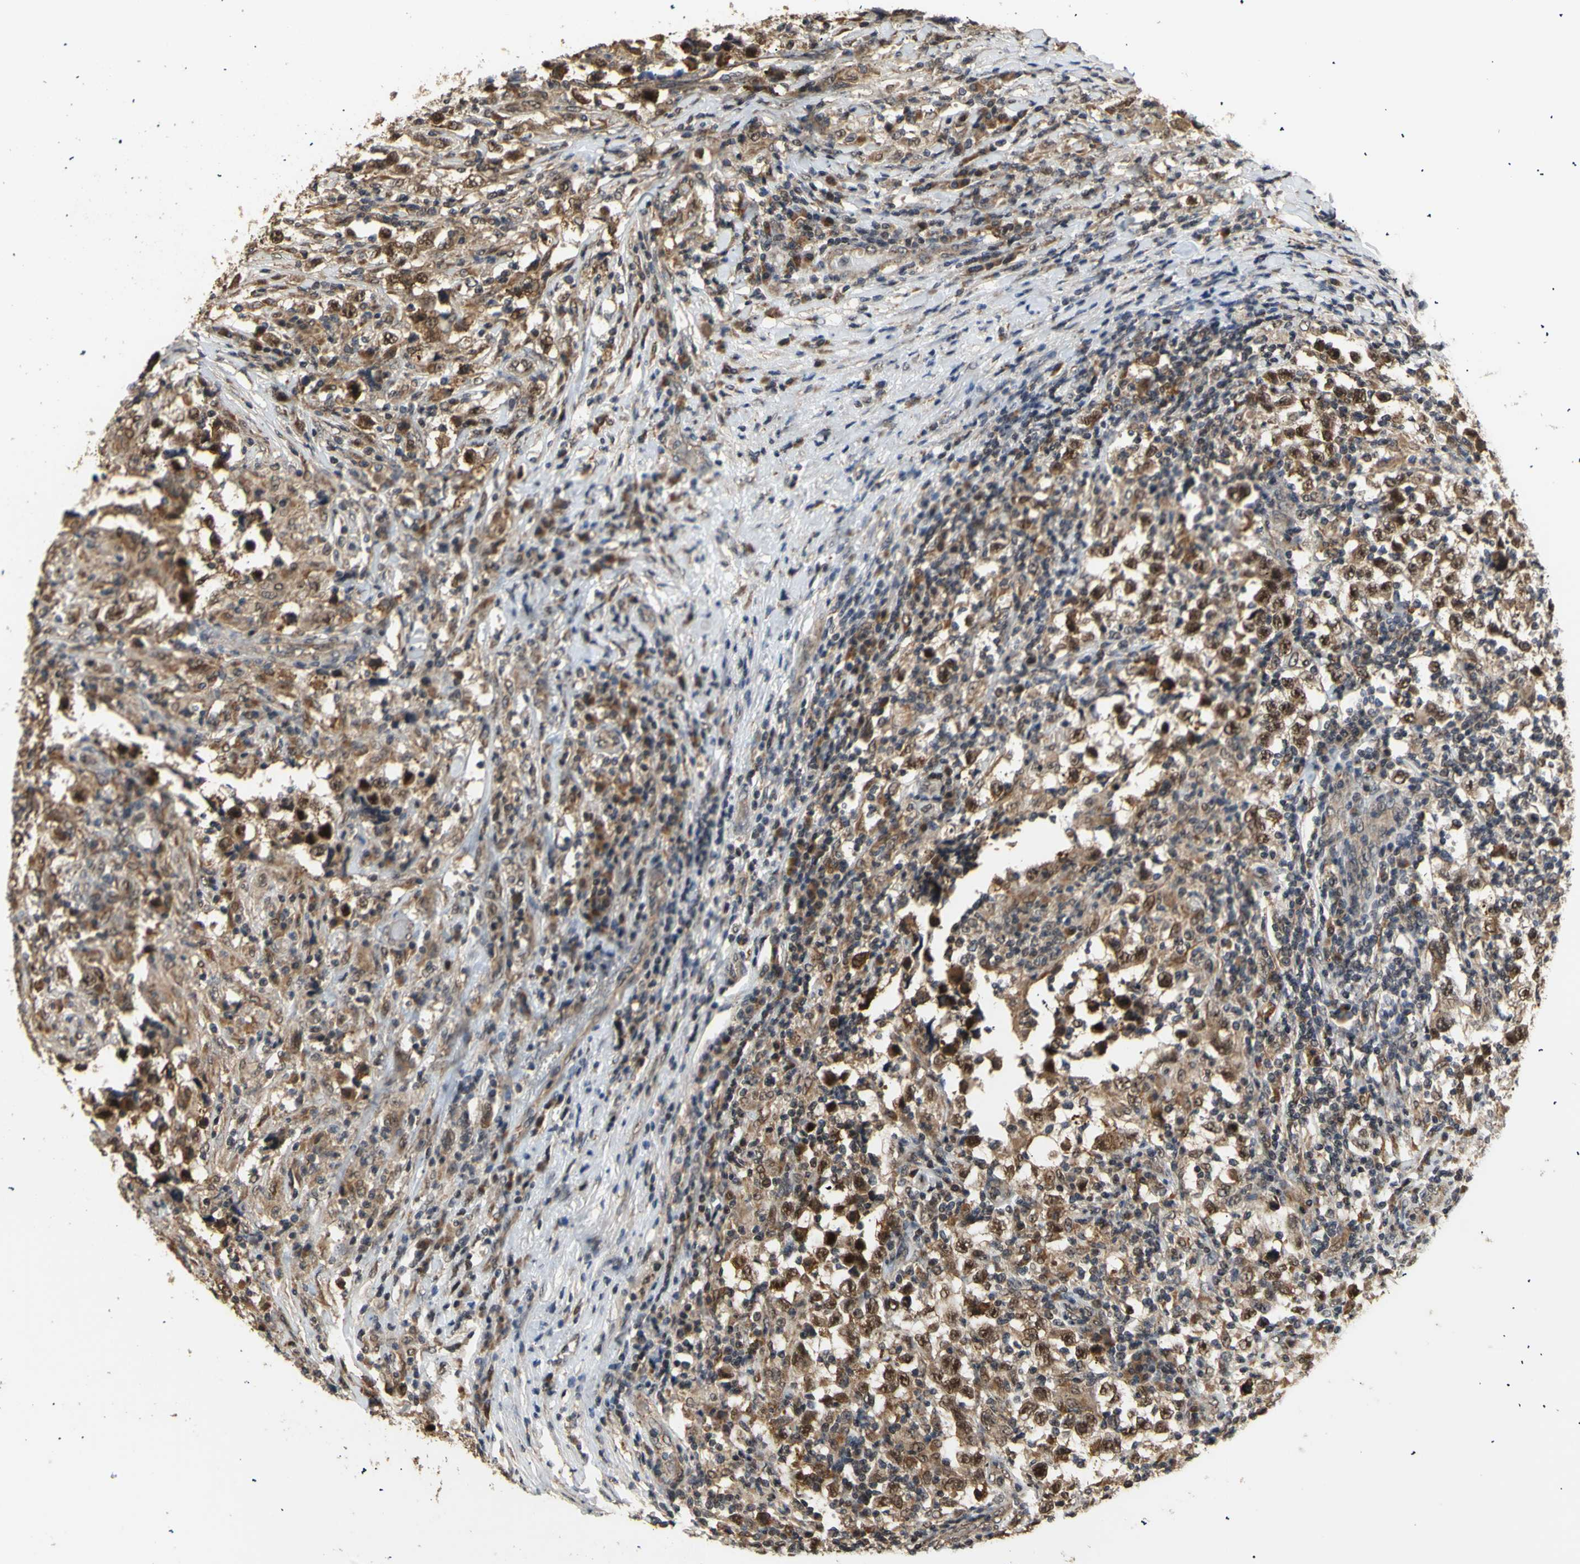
{"staining": {"intensity": "moderate", "quantity": ">75%", "location": "cytoplasmic/membranous,nuclear"}, "tissue": "testis cancer", "cell_type": "Tumor cells", "image_type": "cancer", "snomed": [{"axis": "morphology", "description": "Carcinoma, Embryonal, NOS"}, {"axis": "topography", "description": "Testis"}], "caption": "Immunohistochemical staining of human testis cancer (embryonal carcinoma) exhibits medium levels of moderate cytoplasmic/membranous and nuclear protein staining in about >75% of tumor cells. The staining was performed using DAB (3,3'-diaminobenzidine) to visualize the protein expression in brown, while the nuclei were stained in blue with hematoxylin (Magnification: 20x).", "gene": "GTF2E2", "patient": {"sex": "male", "age": 21}}